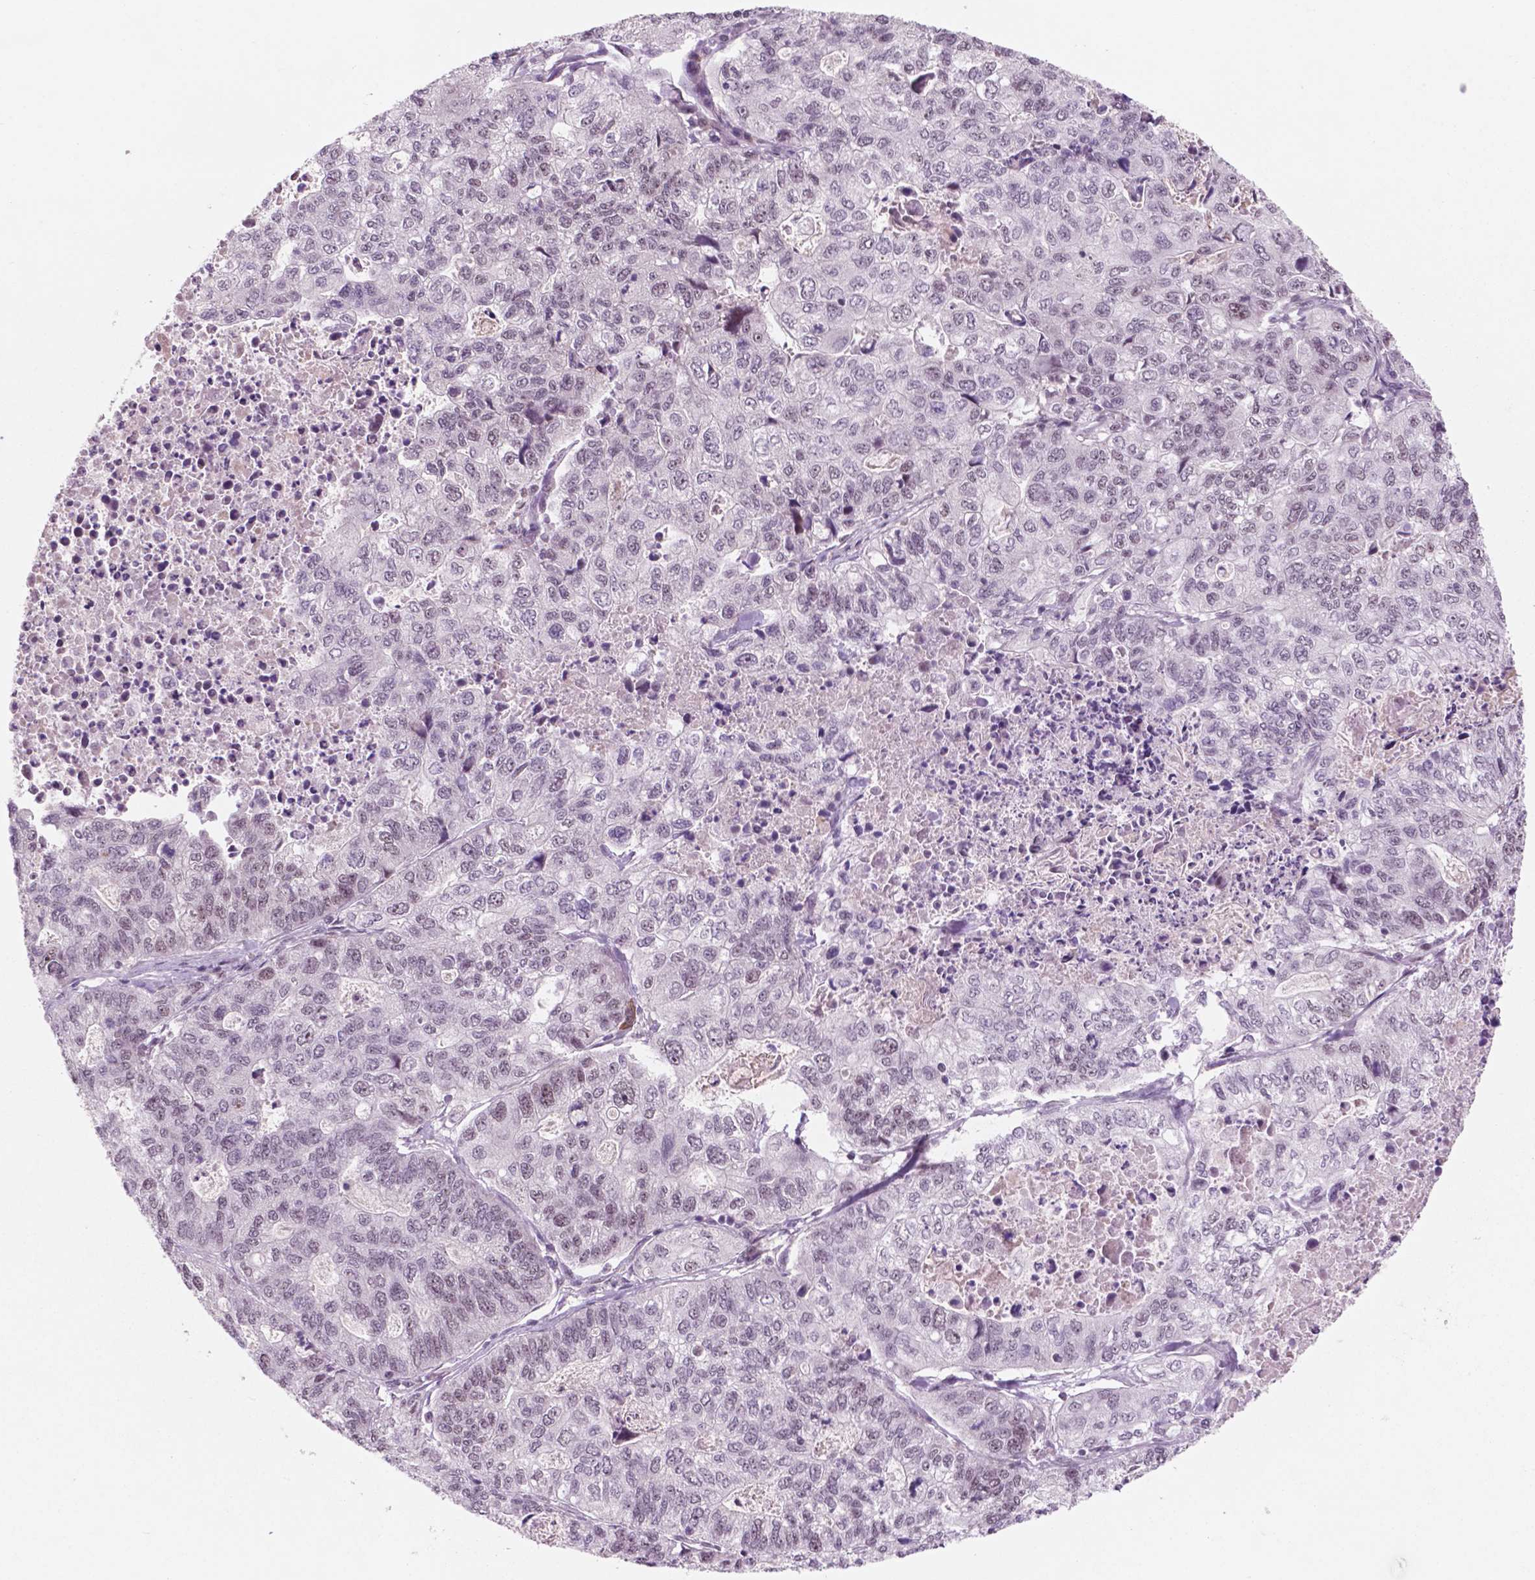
{"staining": {"intensity": "moderate", "quantity": "25%-75%", "location": "nuclear"}, "tissue": "stomach cancer", "cell_type": "Tumor cells", "image_type": "cancer", "snomed": [{"axis": "morphology", "description": "Adenocarcinoma, NOS"}, {"axis": "topography", "description": "Stomach, upper"}], "caption": "Immunohistochemistry of human stomach cancer shows medium levels of moderate nuclear expression in approximately 25%-75% of tumor cells.", "gene": "POLR2E", "patient": {"sex": "female", "age": 67}}